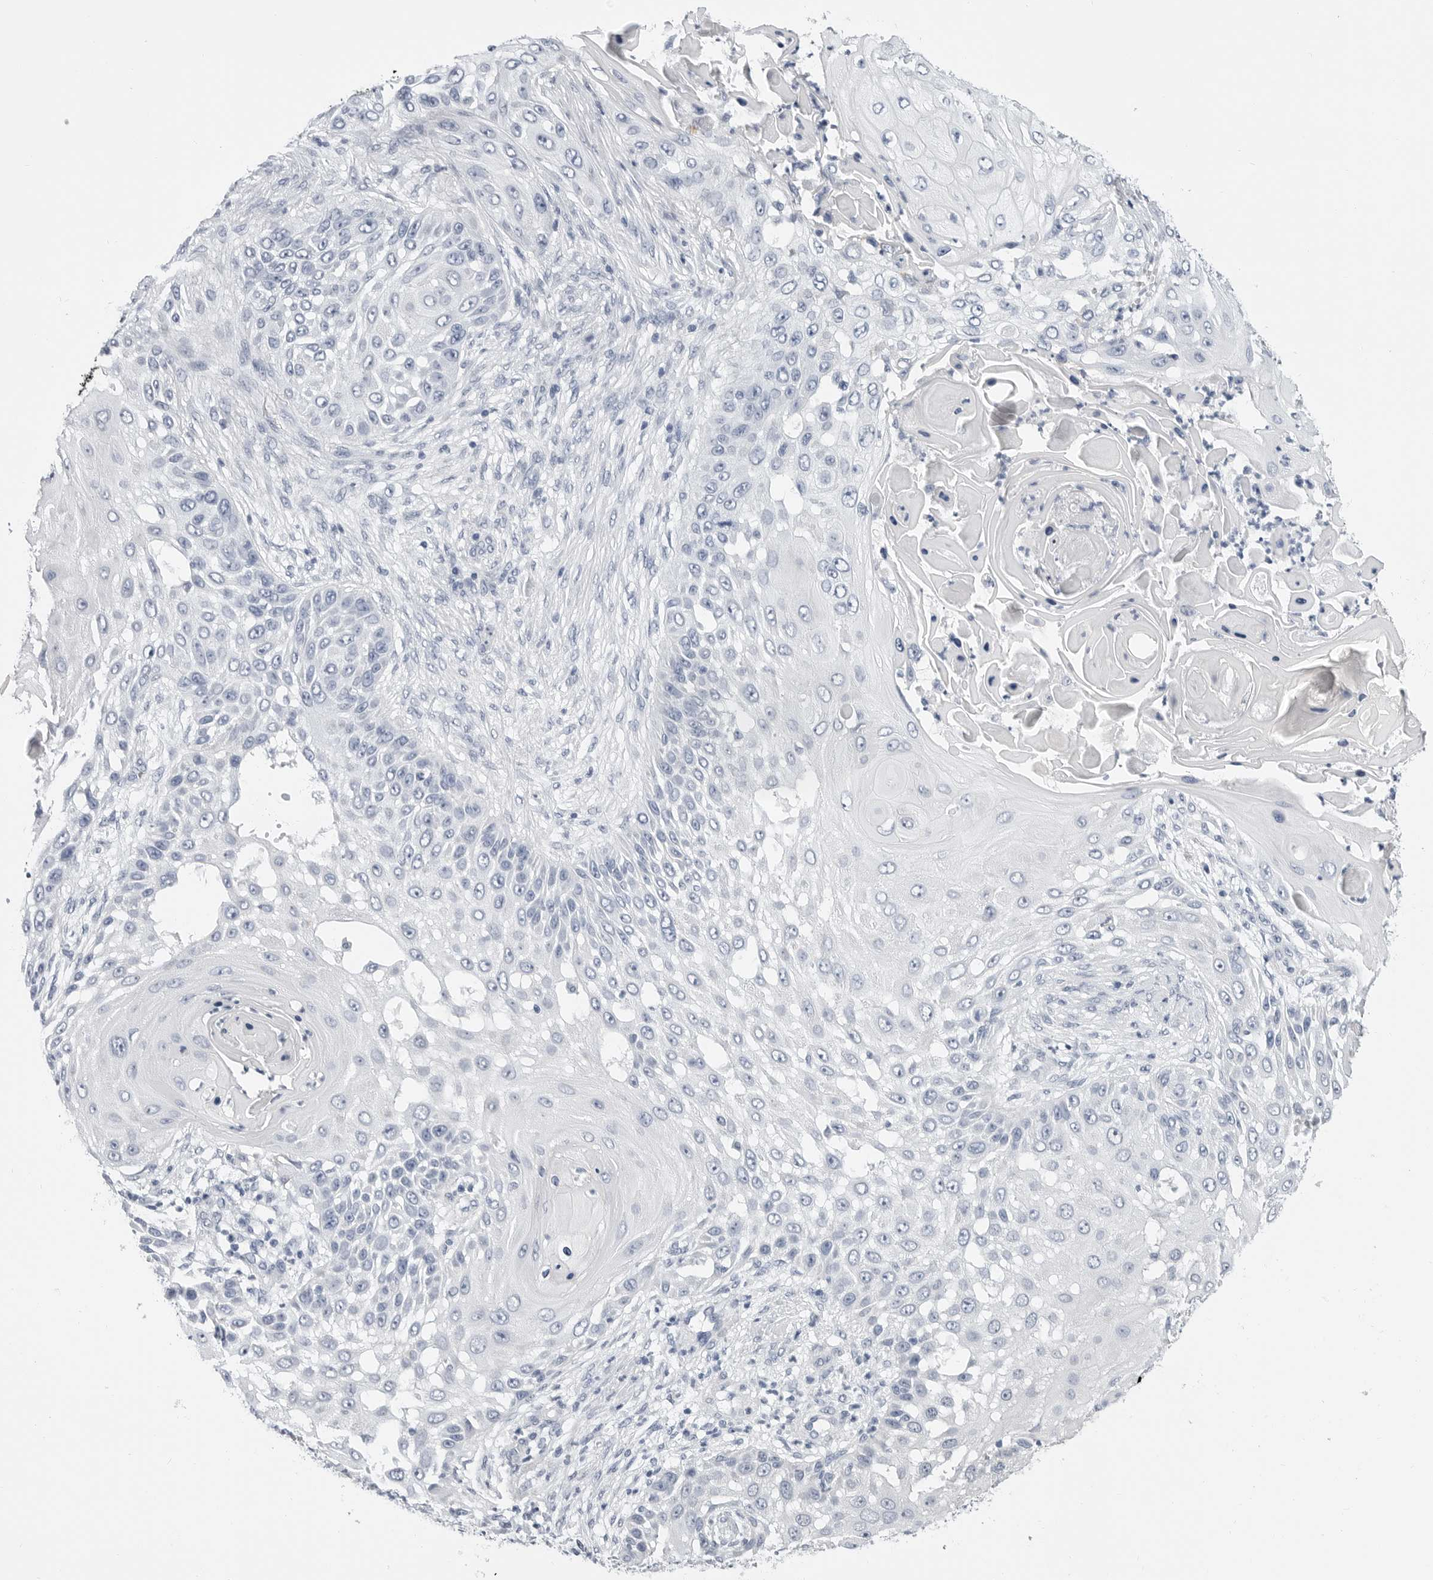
{"staining": {"intensity": "negative", "quantity": "none", "location": "none"}, "tissue": "skin cancer", "cell_type": "Tumor cells", "image_type": "cancer", "snomed": [{"axis": "morphology", "description": "Squamous cell carcinoma, NOS"}, {"axis": "topography", "description": "Skin"}], "caption": "There is no significant staining in tumor cells of squamous cell carcinoma (skin).", "gene": "PLN", "patient": {"sex": "female", "age": 44}}